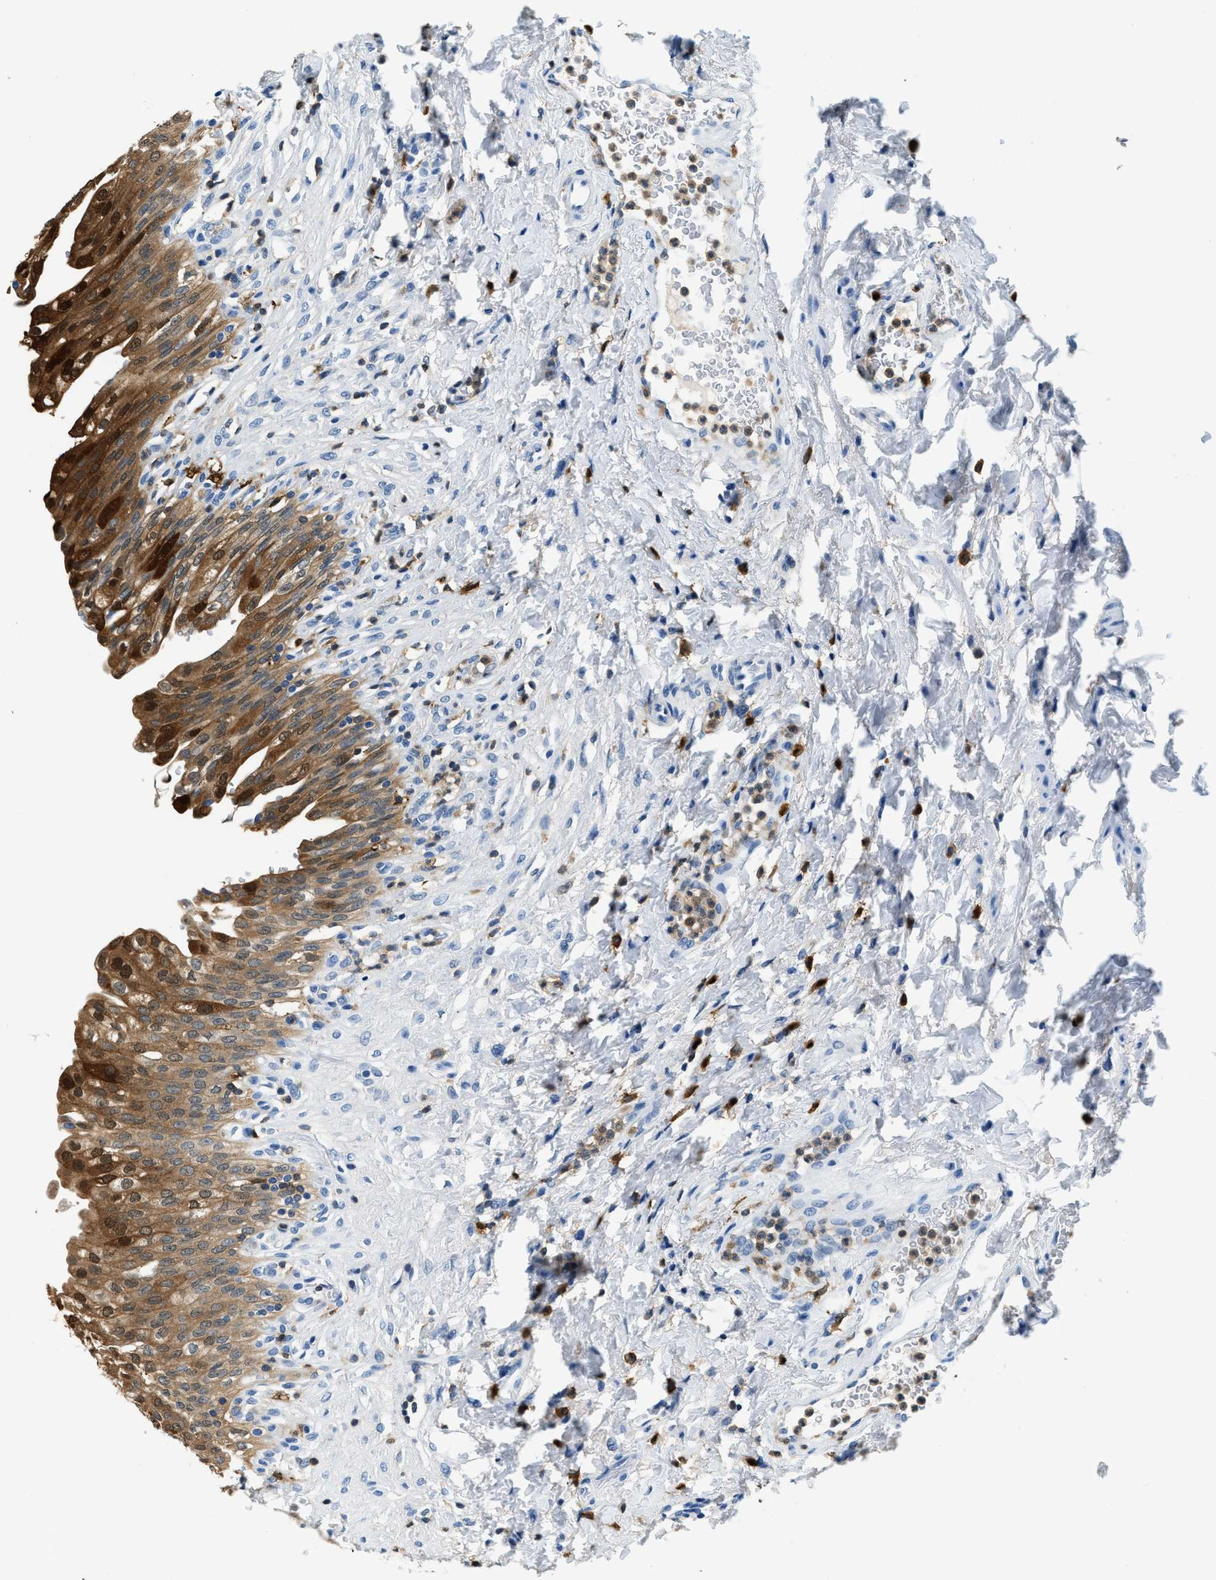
{"staining": {"intensity": "strong", "quantity": "25%-75%", "location": "cytoplasmic/membranous"}, "tissue": "urinary bladder", "cell_type": "Urothelial cells", "image_type": "normal", "snomed": [{"axis": "morphology", "description": "Urothelial carcinoma, High grade"}, {"axis": "topography", "description": "Urinary bladder"}], "caption": "Immunohistochemistry (IHC) histopathology image of unremarkable urinary bladder: human urinary bladder stained using immunohistochemistry demonstrates high levels of strong protein expression localized specifically in the cytoplasmic/membranous of urothelial cells, appearing as a cytoplasmic/membranous brown color.", "gene": "CAPG", "patient": {"sex": "male", "age": 46}}